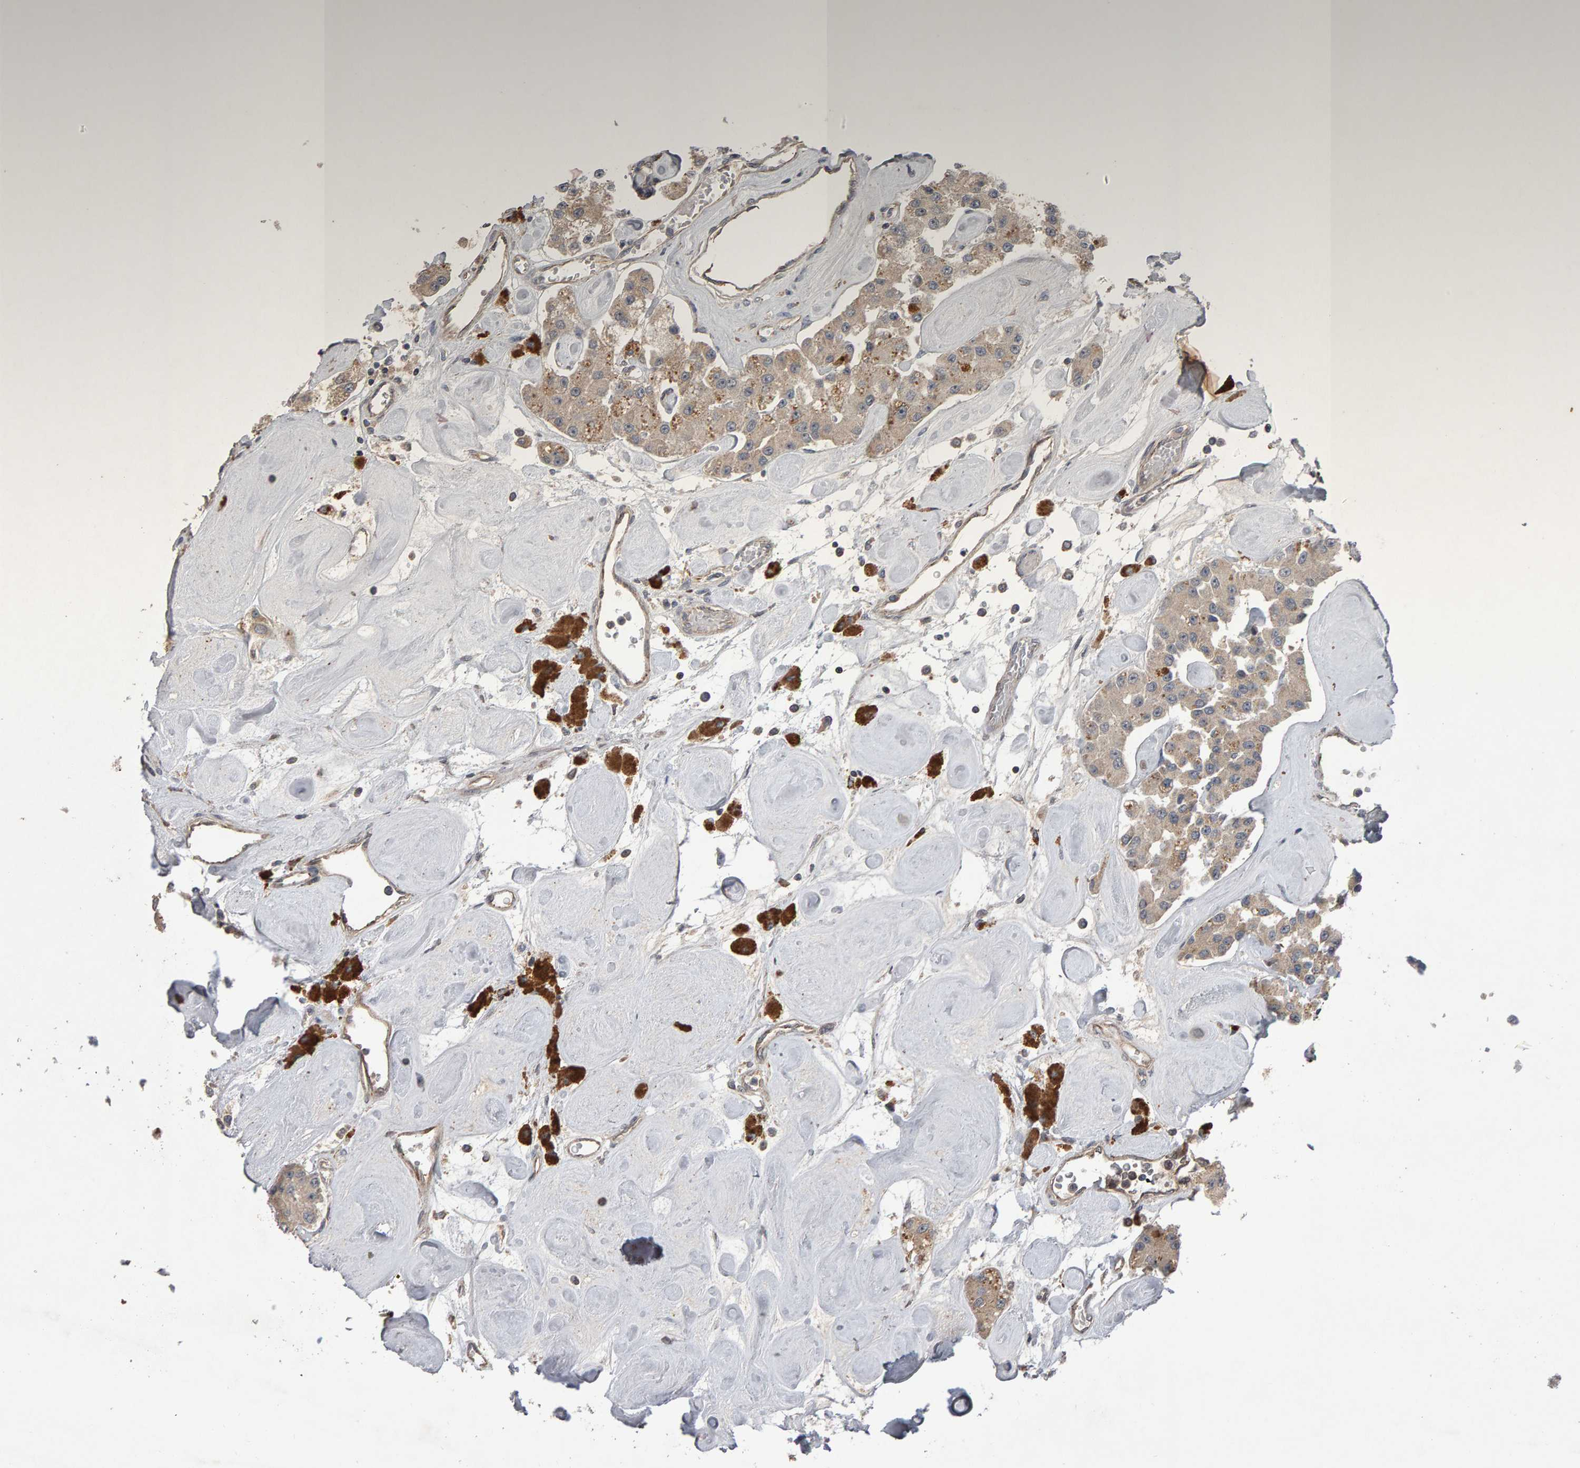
{"staining": {"intensity": "weak", "quantity": ">75%", "location": "cytoplasmic/membranous"}, "tissue": "carcinoid", "cell_type": "Tumor cells", "image_type": "cancer", "snomed": [{"axis": "morphology", "description": "Carcinoid, malignant, NOS"}, {"axis": "topography", "description": "Pancreas"}], "caption": "Tumor cells demonstrate weak cytoplasmic/membranous staining in about >75% of cells in malignant carcinoid. The staining was performed using DAB, with brown indicating positive protein expression. Nuclei are stained blue with hematoxylin.", "gene": "COASY", "patient": {"sex": "male", "age": 41}}